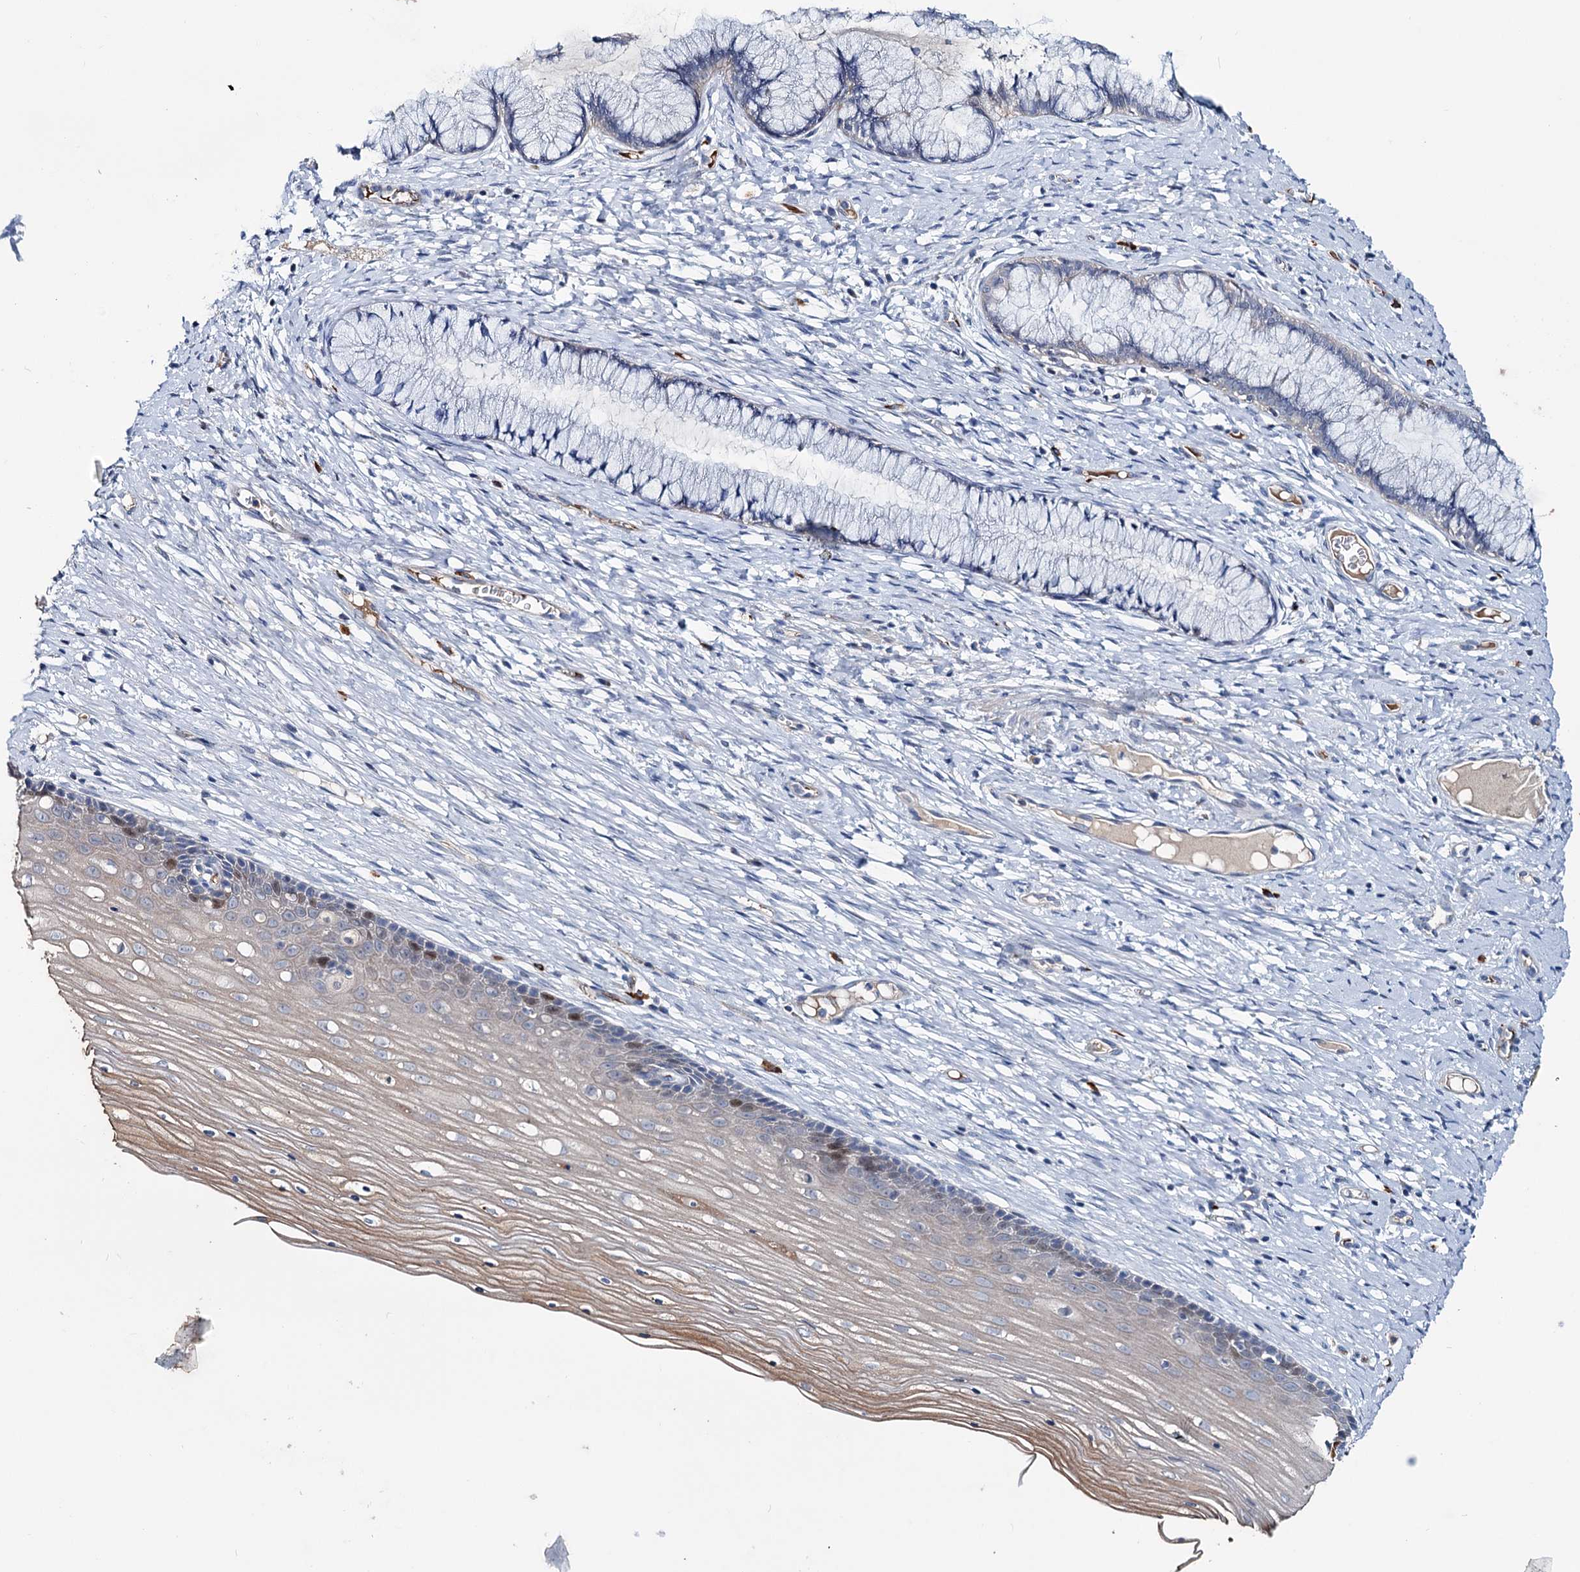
{"staining": {"intensity": "negative", "quantity": "none", "location": "none"}, "tissue": "cervix", "cell_type": "Glandular cells", "image_type": "normal", "snomed": [{"axis": "morphology", "description": "Normal tissue, NOS"}, {"axis": "topography", "description": "Cervix"}], "caption": "Micrograph shows no significant protein staining in glandular cells of normal cervix.", "gene": "FAM111B", "patient": {"sex": "female", "age": 42}}